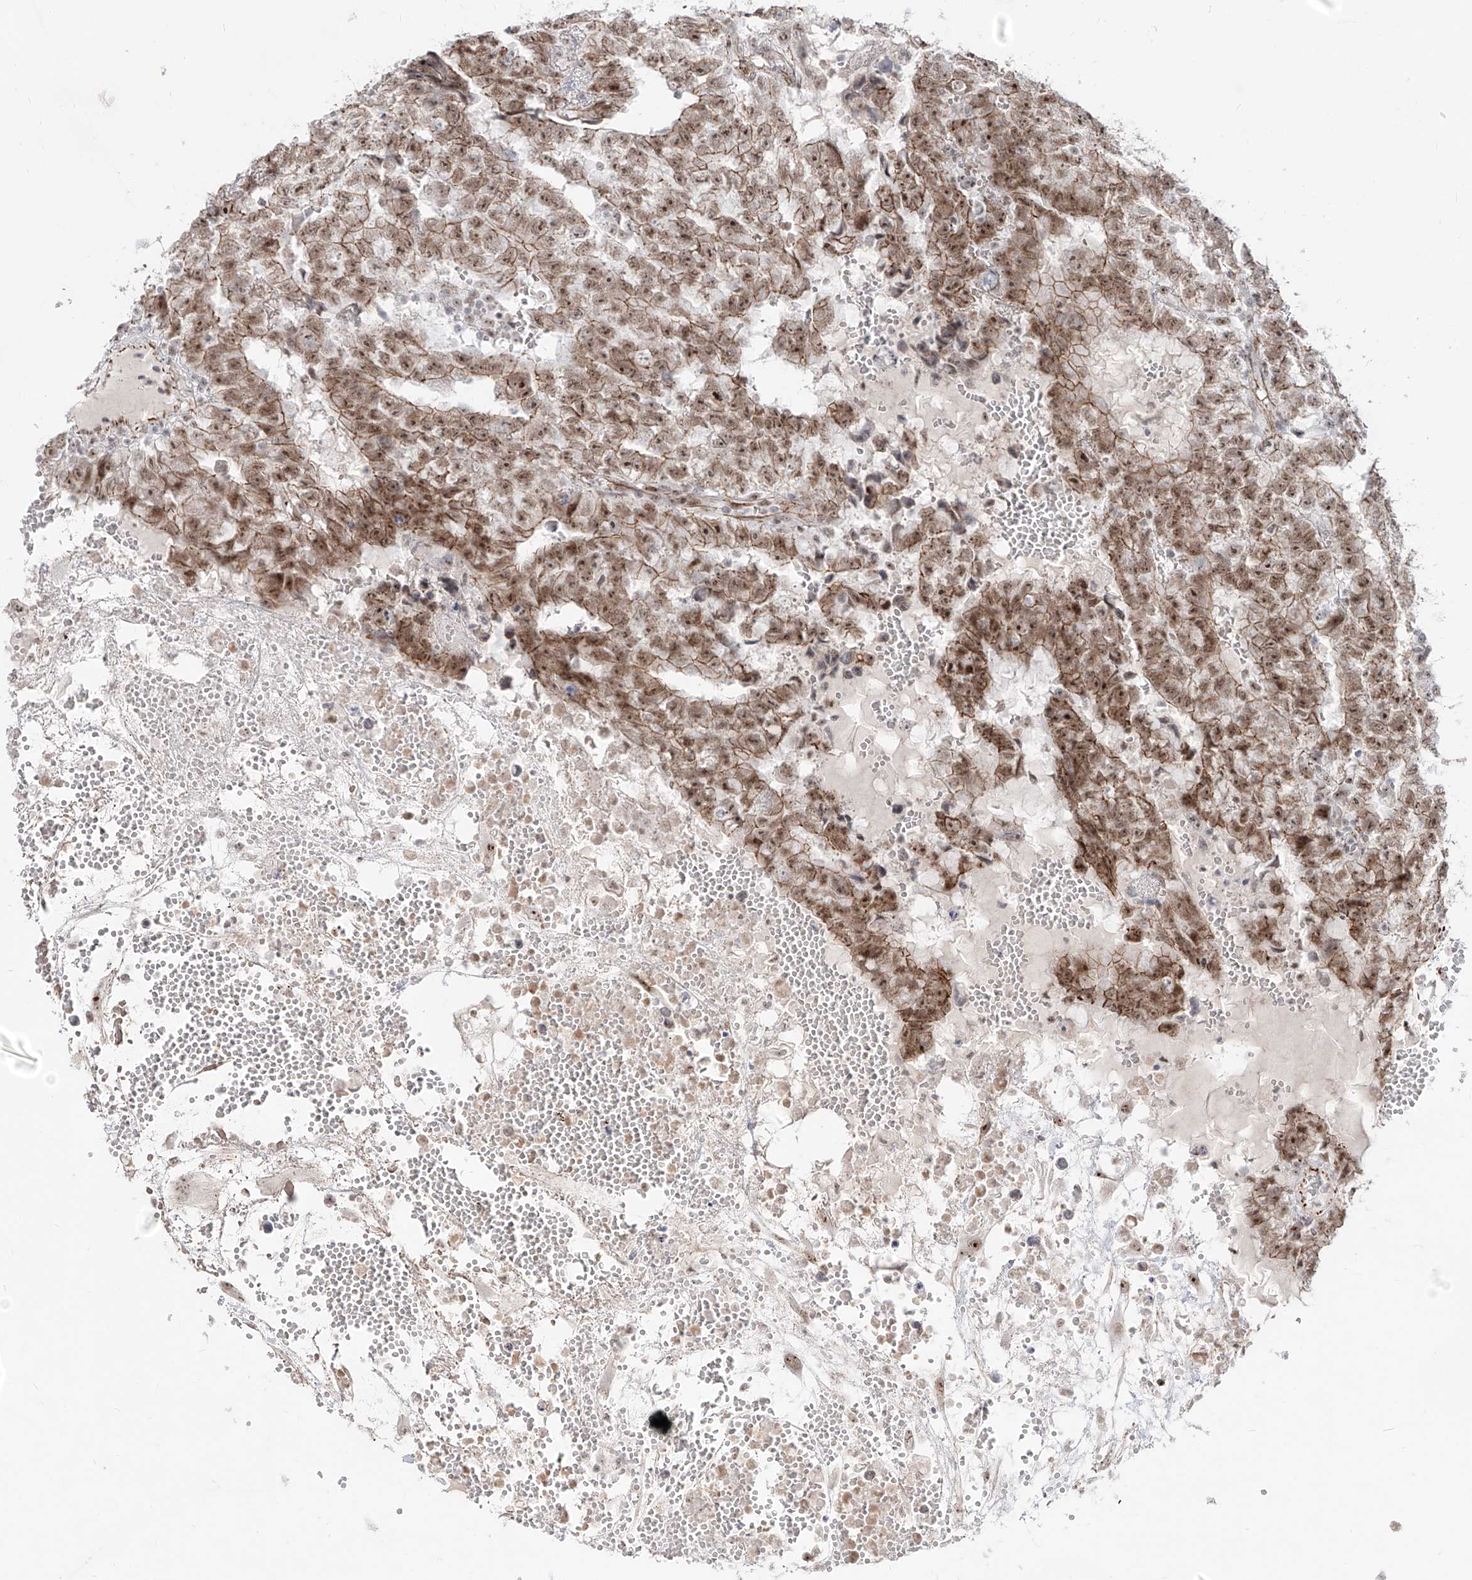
{"staining": {"intensity": "moderate", "quantity": ">75%", "location": "cytoplasmic/membranous,nuclear"}, "tissue": "testis cancer", "cell_type": "Tumor cells", "image_type": "cancer", "snomed": [{"axis": "morphology", "description": "Carcinoma, Embryonal, NOS"}, {"axis": "topography", "description": "Testis"}], "caption": "A histopathology image of testis embryonal carcinoma stained for a protein exhibits moderate cytoplasmic/membranous and nuclear brown staining in tumor cells.", "gene": "ZNF710", "patient": {"sex": "male", "age": 25}}